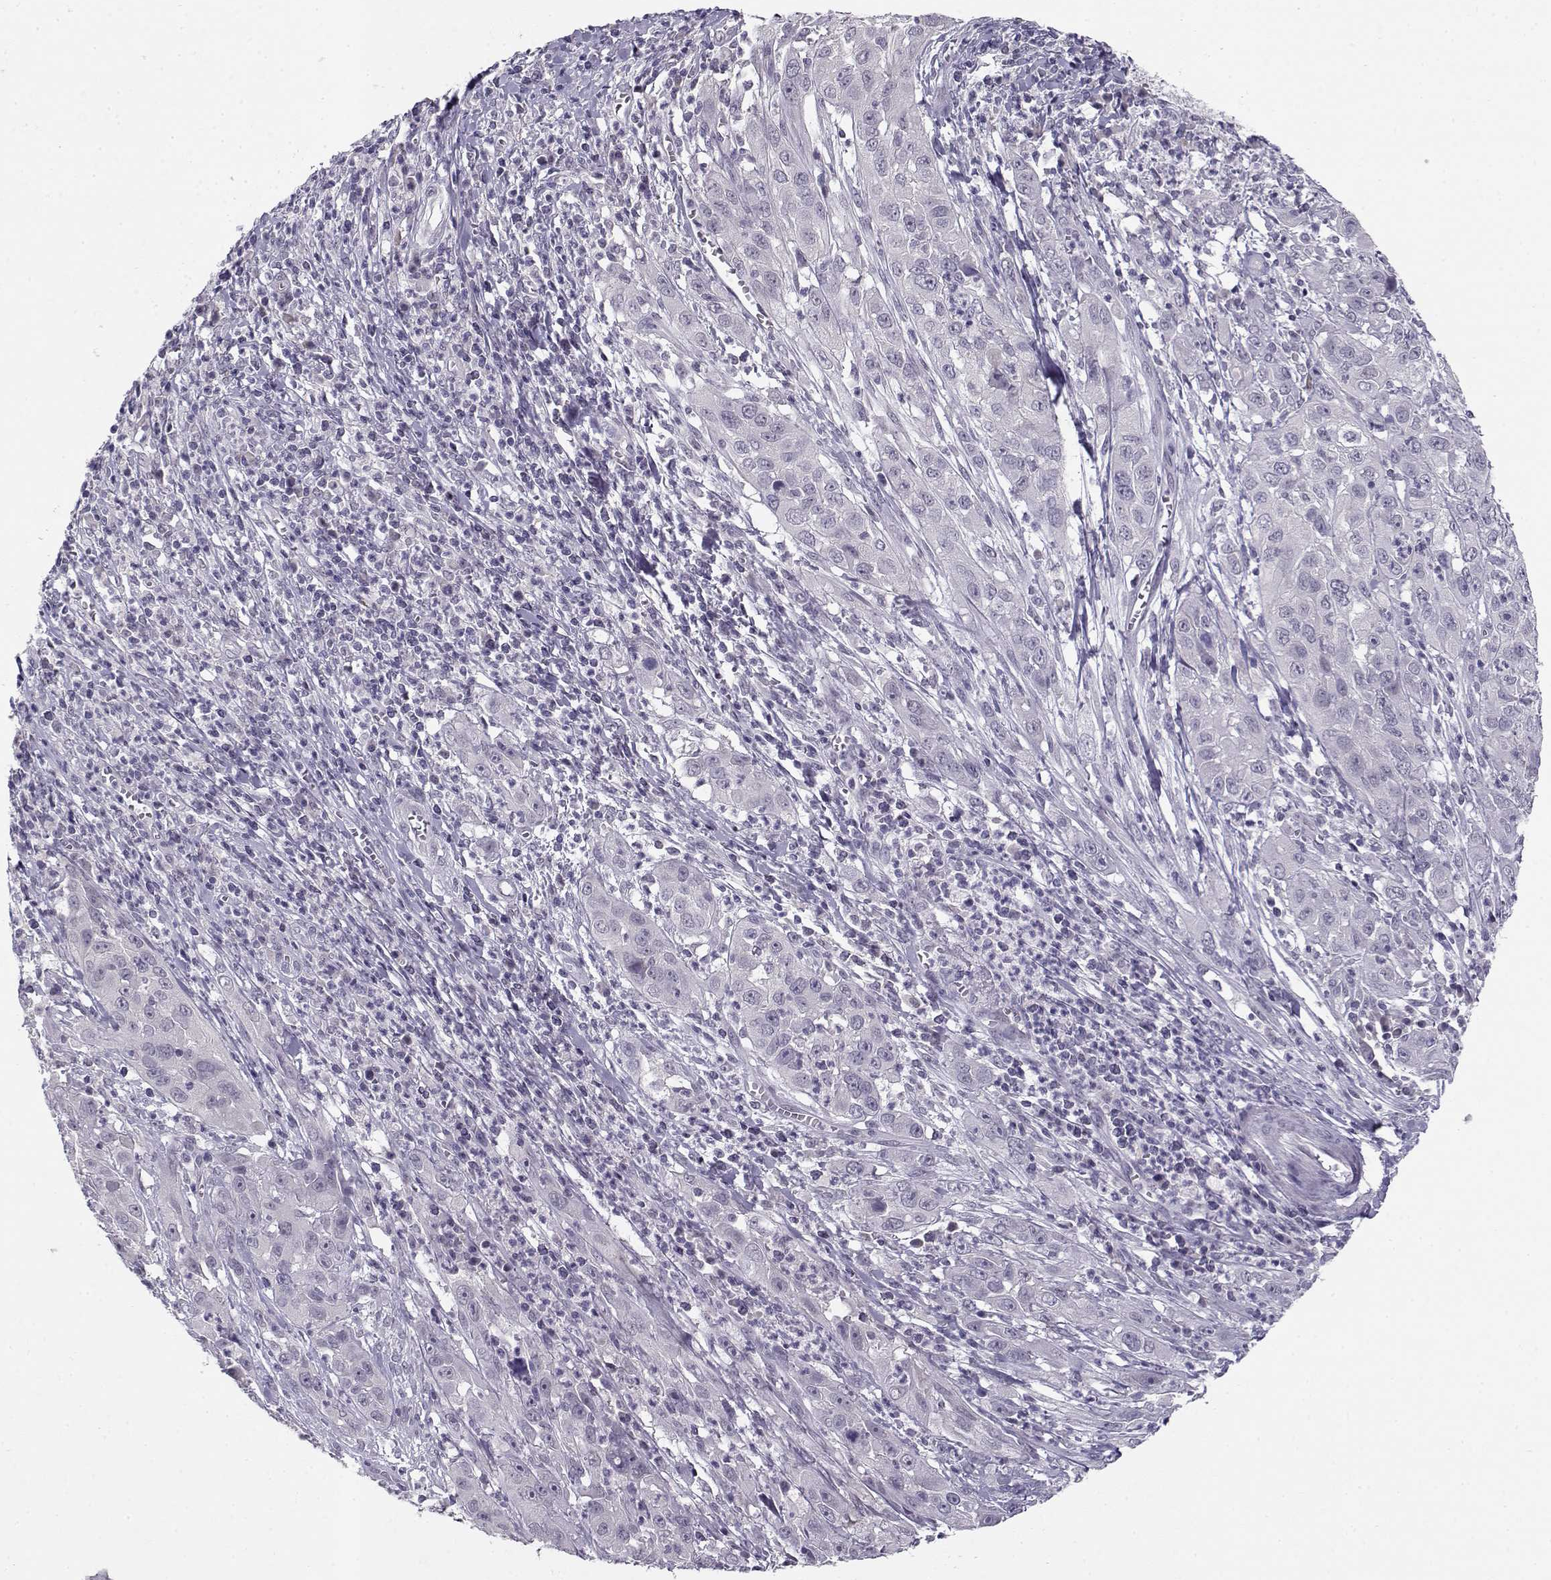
{"staining": {"intensity": "negative", "quantity": "none", "location": "none"}, "tissue": "cervical cancer", "cell_type": "Tumor cells", "image_type": "cancer", "snomed": [{"axis": "morphology", "description": "Squamous cell carcinoma, NOS"}, {"axis": "topography", "description": "Cervix"}], "caption": "High power microscopy histopathology image of an IHC micrograph of cervical squamous cell carcinoma, revealing no significant positivity in tumor cells. (DAB (3,3'-diaminobenzidine) immunohistochemistry (IHC) with hematoxylin counter stain).", "gene": "C16orf86", "patient": {"sex": "female", "age": 32}}